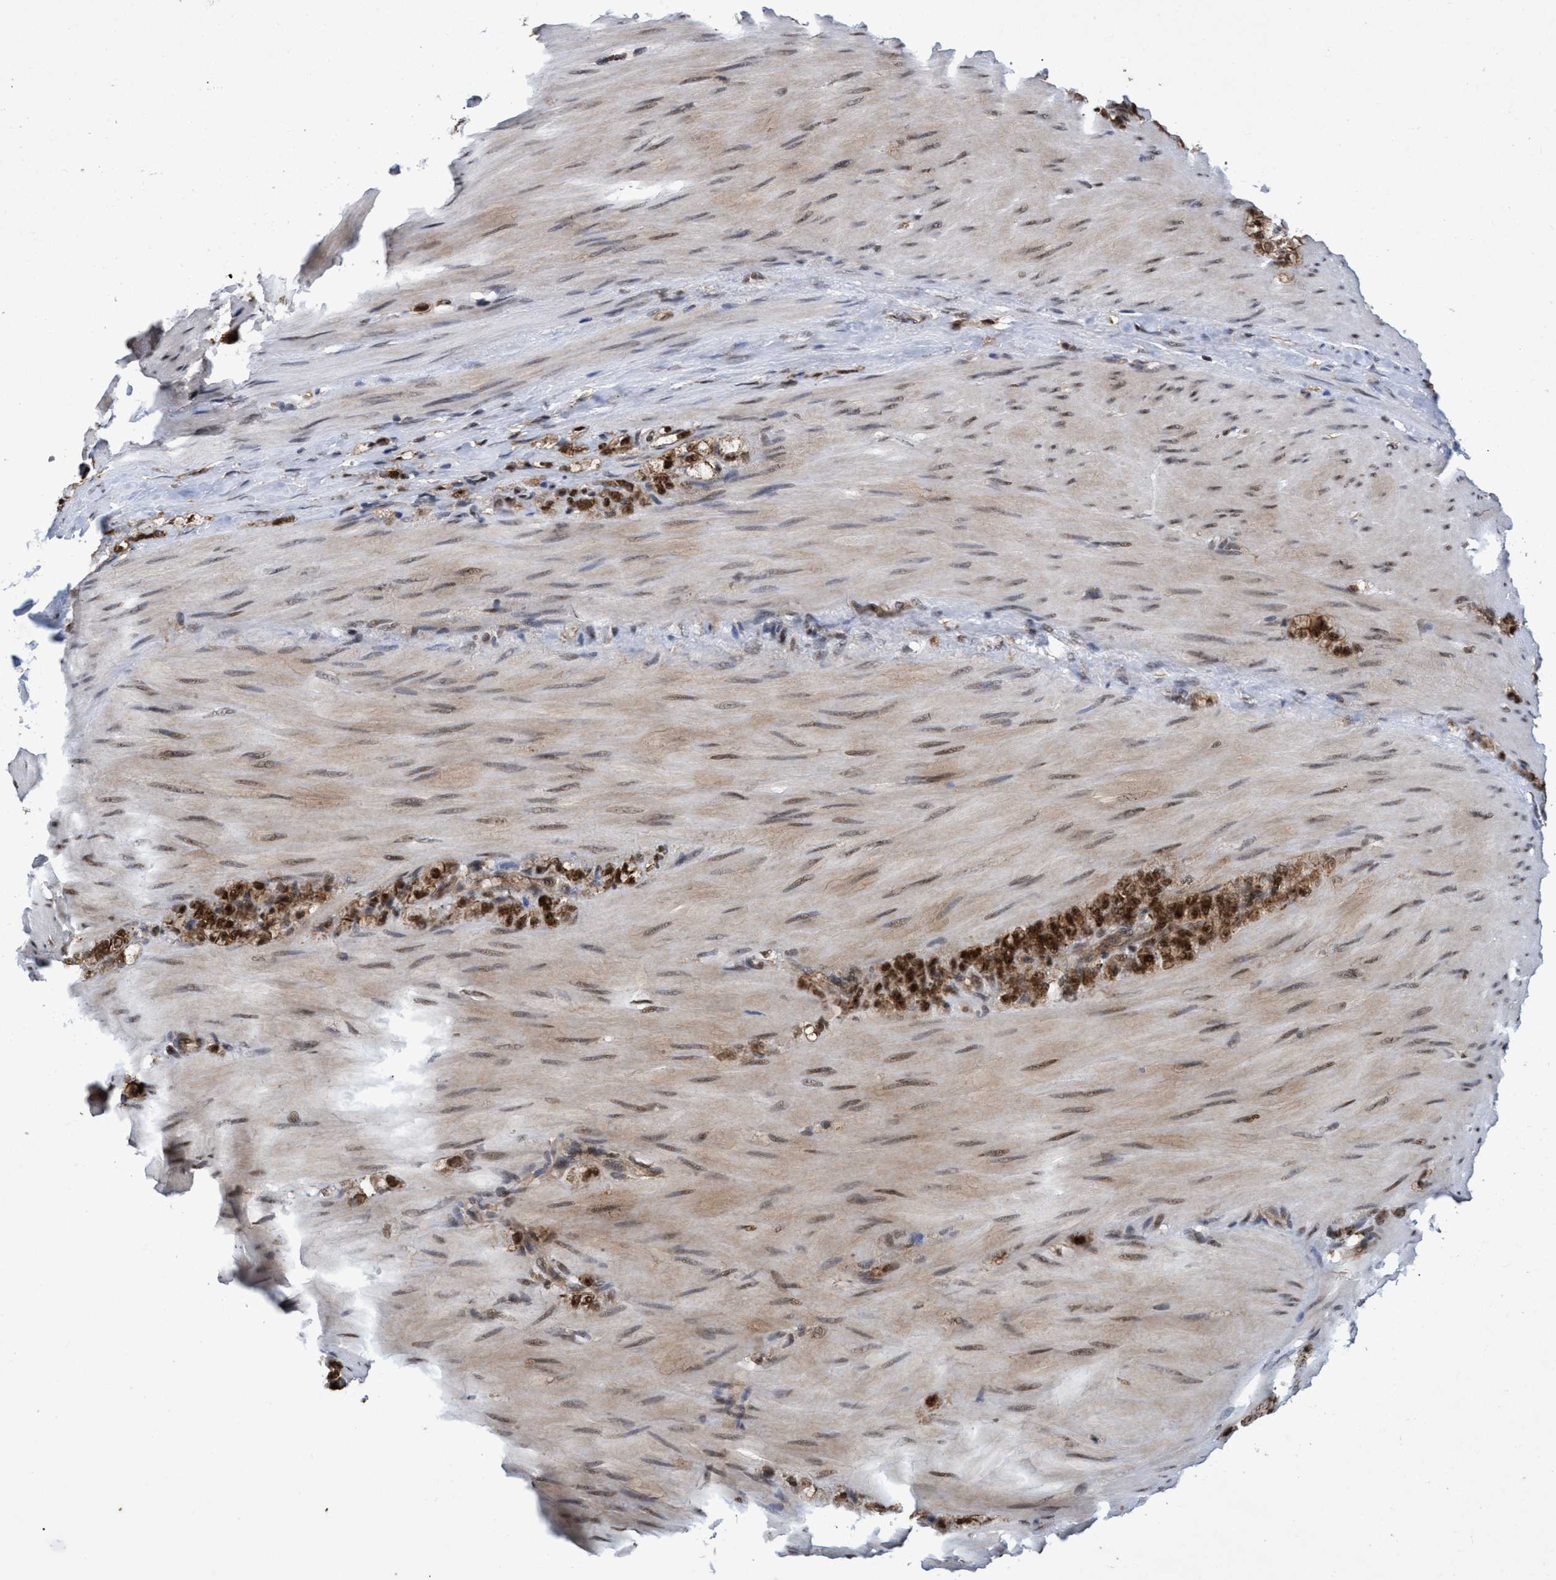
{"staining": {"intensity": "strong", "quantity": ">75%", "location": "cytoplasmic/membranous,nuclear"}, "tissue": "stomach cancer", "cell_type": "Tumor cells", "image_type": "cancer", "snomed": [{"axis": "morphology", "description": "Normal tissue, NOS"}, {"axis": "morphology", "description": "Adenocarcinoma, NOS"}, {"axis": "topography", "description": "Stomach"}], "caption": "Immunohistochemical staining of stomach cancer exhibits high levels of strong cytoplasmic/membranous and nuclear protein expression in about >75% of tumor cells.", "gene": "GTF2F1", "patient": {"sex": "male", "age": 82}}